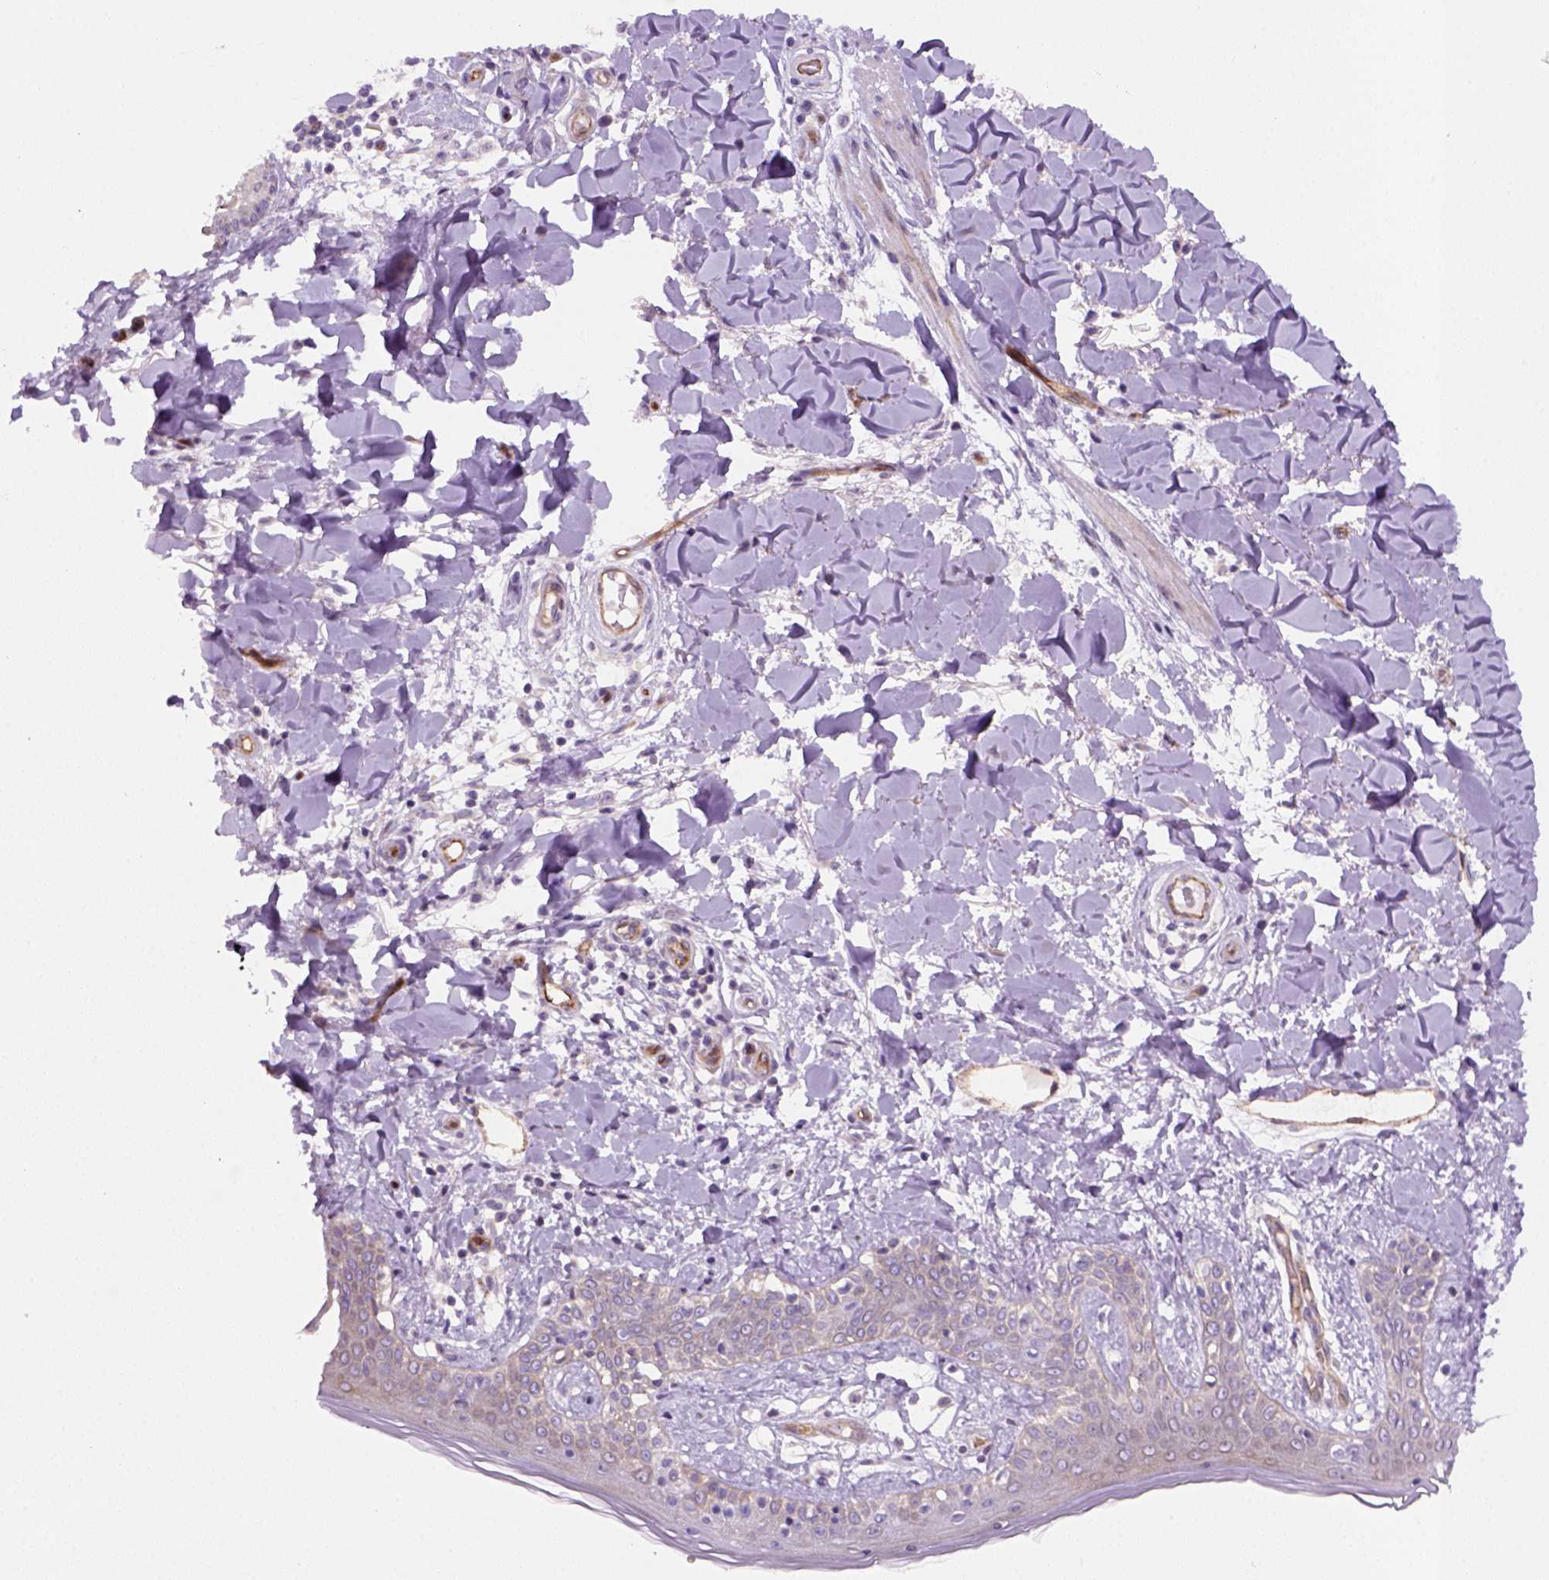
{"staining": {"intensity": "negative", "quantity": "none", "location": "none"}, "tissue": "skin", "cell_type": "Fibroblasts", "image_type": "normal", "snomed": [{"axis": "morphology", "description": "Normal tissue, NOS"}, {"axis": "topography", "description": "Skin"}], "caption": "There is no significant staining in fibroblasts of skin. Brightfield microscopy of IHC stained with DAB (3,3'-diaminobenzidine) (brown) and hematoxylin (blue), captured at high magnification.", "gene": "VSTM5", "patient": {"sex": "female", "age": 34}}